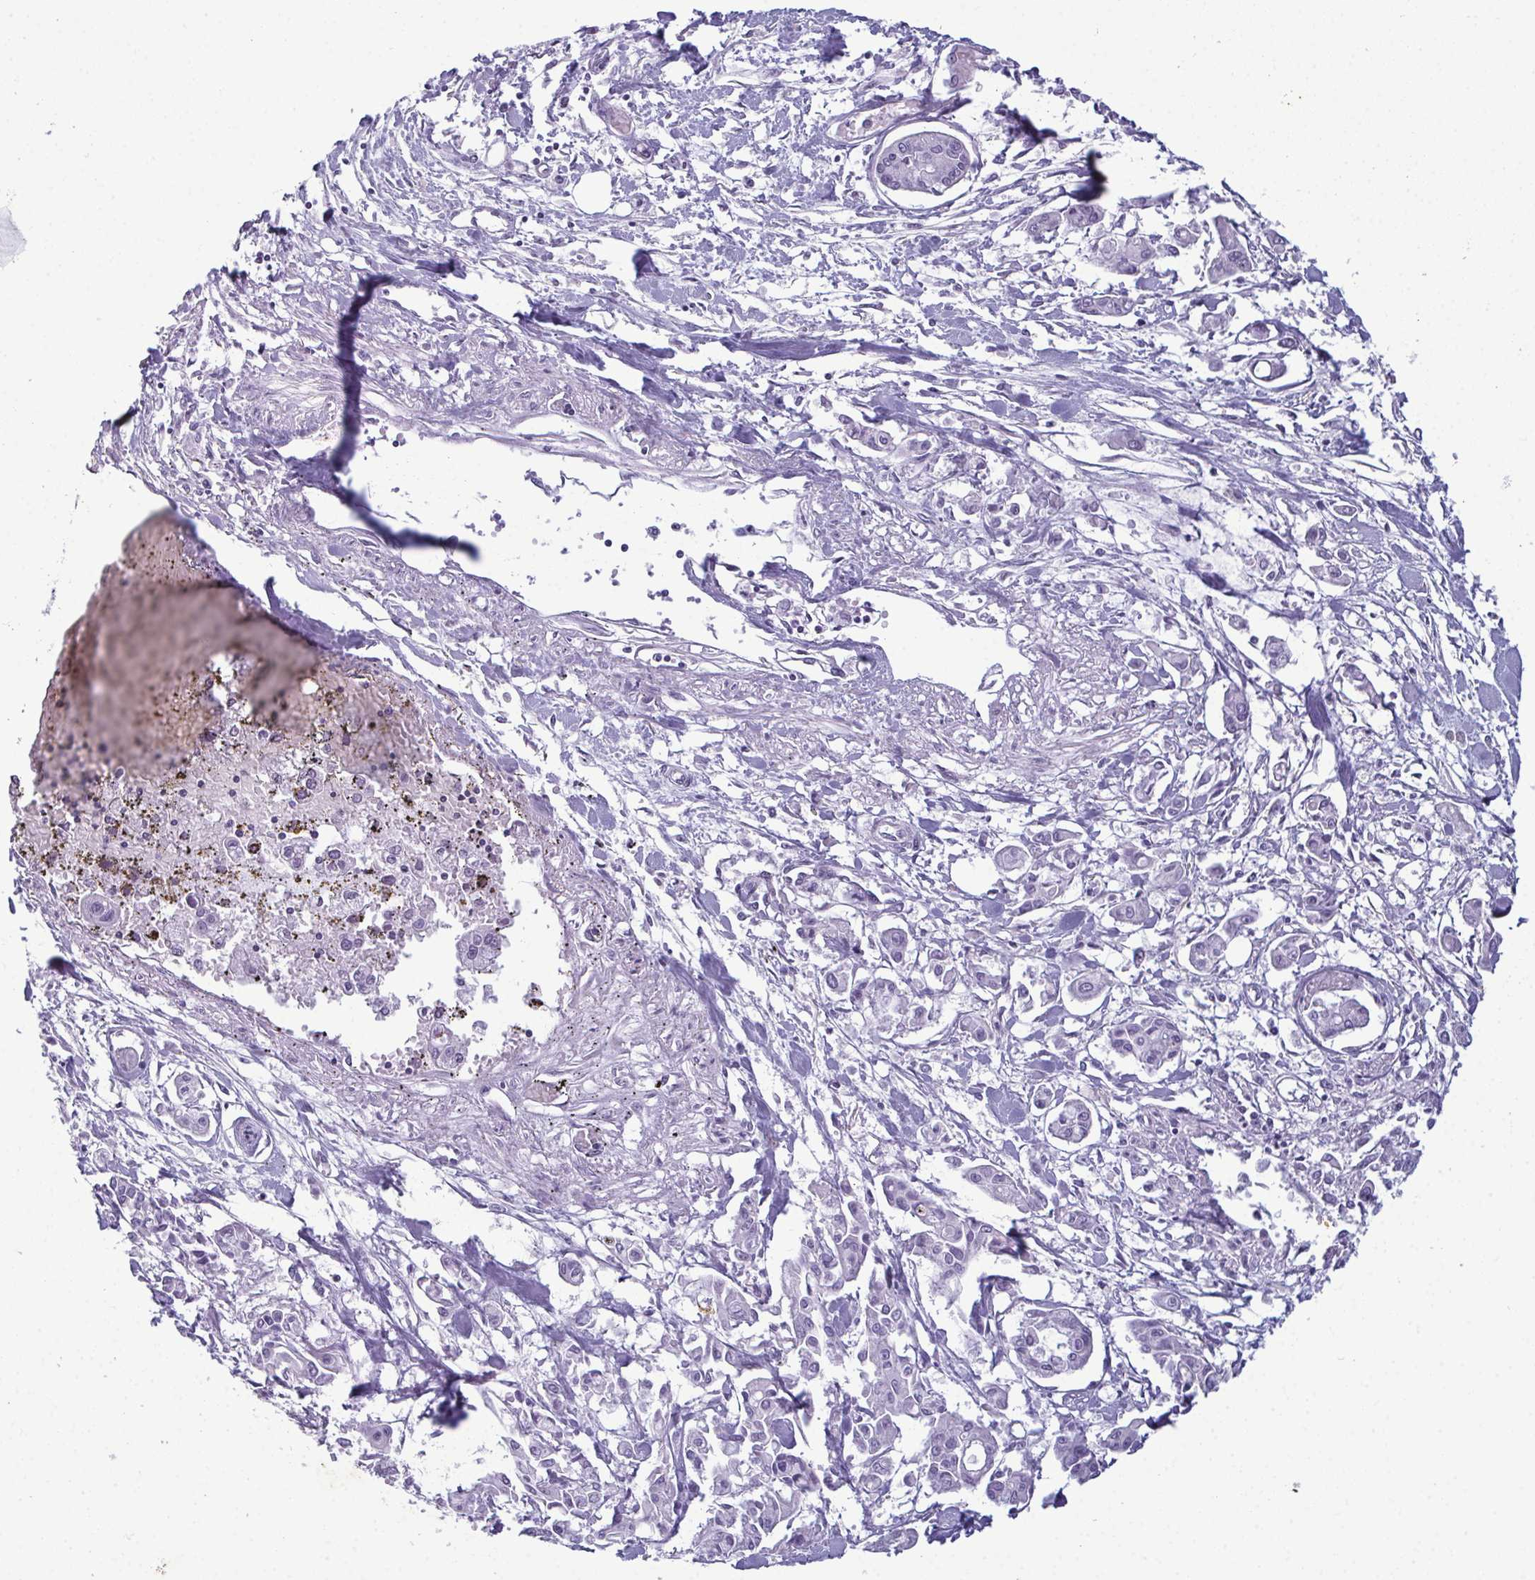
{"staining": {"intensity": "negative", "quantity": "none", "location": "none"}, "tissue": "pancreatic cancer", "cell_type": "Tumor cells", "image_type": "cancer", "snomed": [{"axis": "morphology", "description": "Adenocarcinoma, NOS"}, {"axis": "topography", "description": "Pancreas"}], "caption": "Tumor cells show no significant positivity in adenocarcinoma (pancreatic).", "gene": "RBM7", "patient": {"sex": "male", "age": 61}}